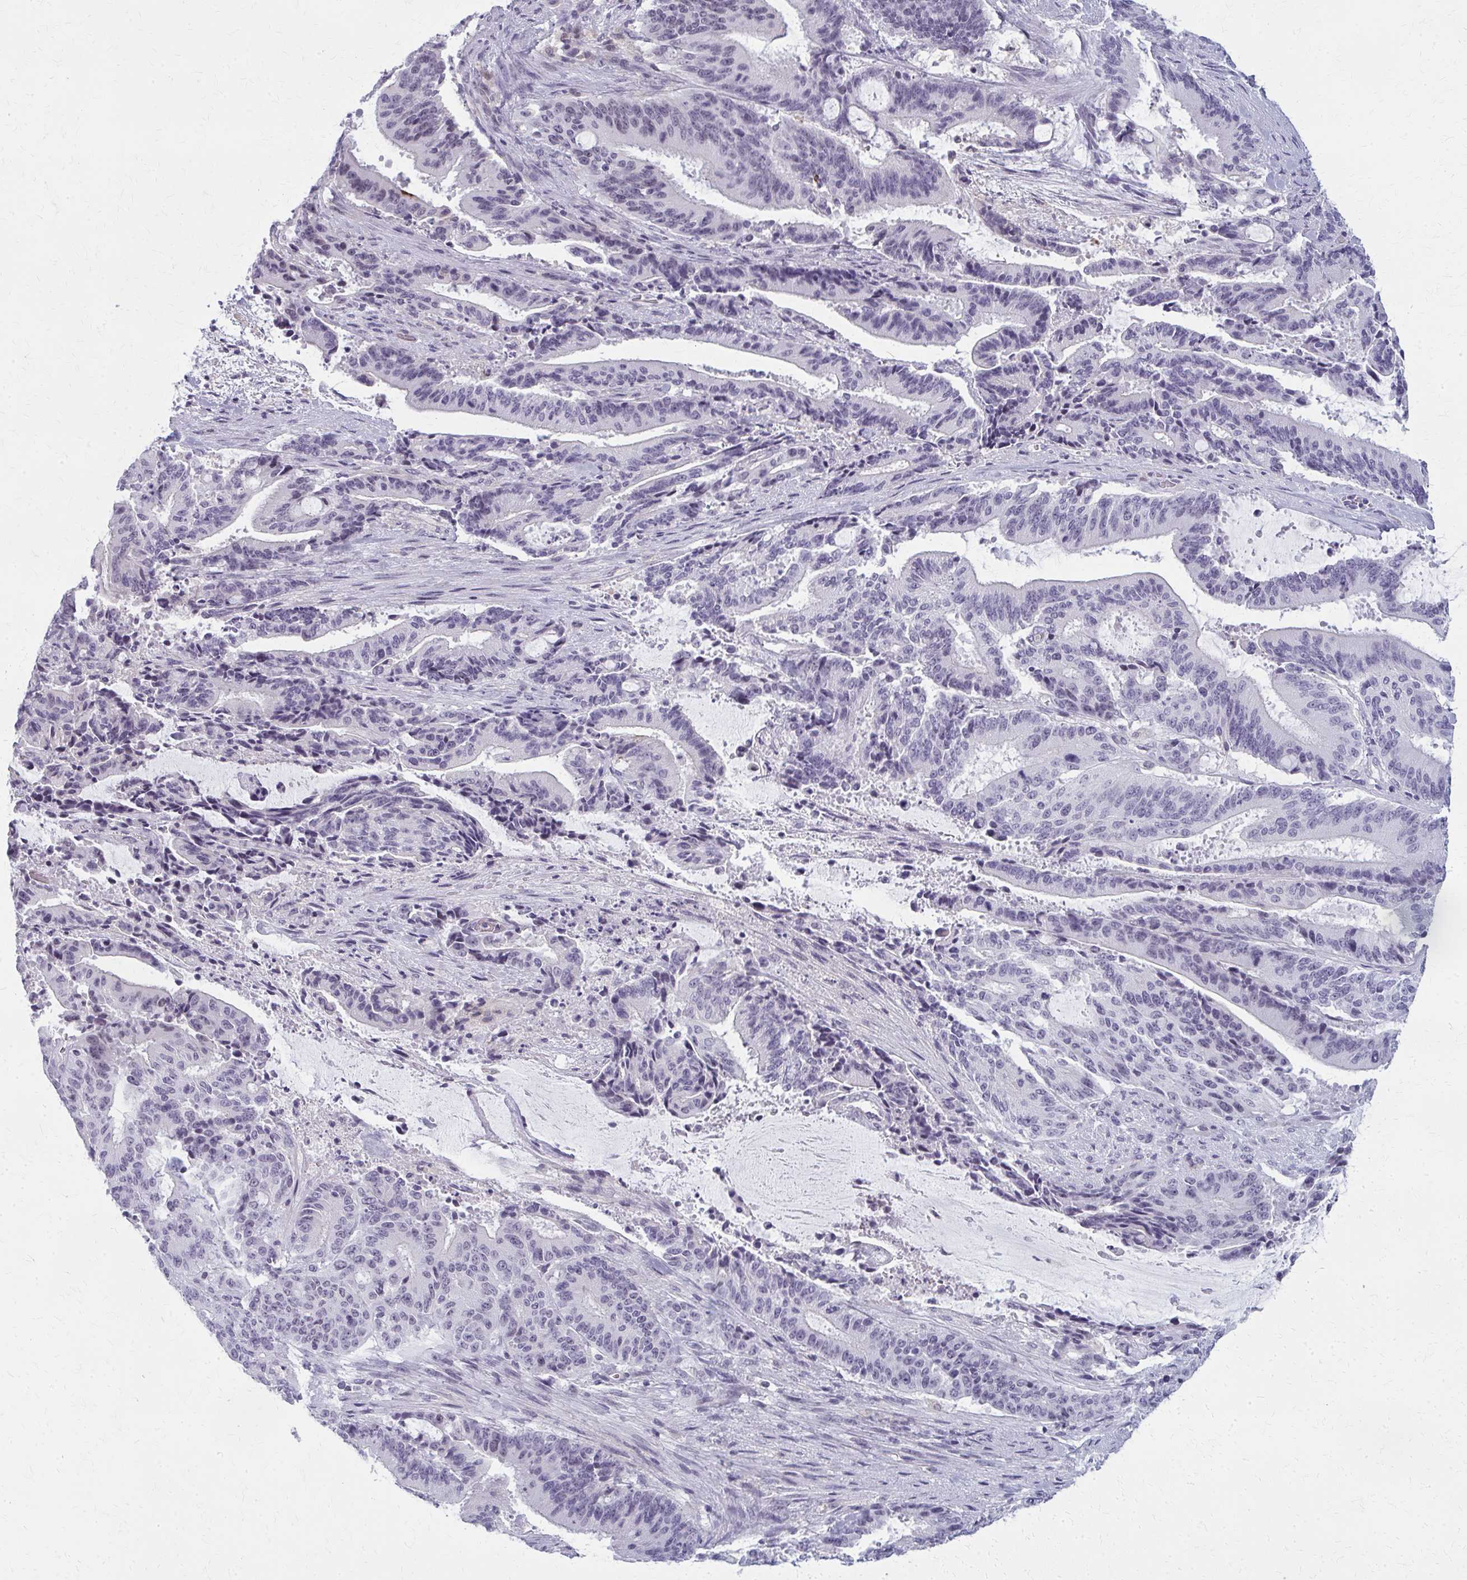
{"staining": {"intensity": "negative", "quantity": "none", "location": "none"}, "tissue": "liver cancer", "cell_type": "Tumor cells", "image_type": "cancer", "snomed": [{"axis": "morphology", "description": "Normal tissue, NOS"}, {"axis": "morphology", "description": "Cholangiocarcinoma"}, {"axis": "topography", "description": "Liver"}, {"axis": "topography", "description": "Peripheral nerve tissue"}], "caption": "The photomicrograph reveals no significant staining in tumor cells of liver cancer. (Immunohistochemistry (ihc), brightfield microscopy, high magnification).", "gene": "CASQ2", "patient": {"sex": "female", "age": 73}}